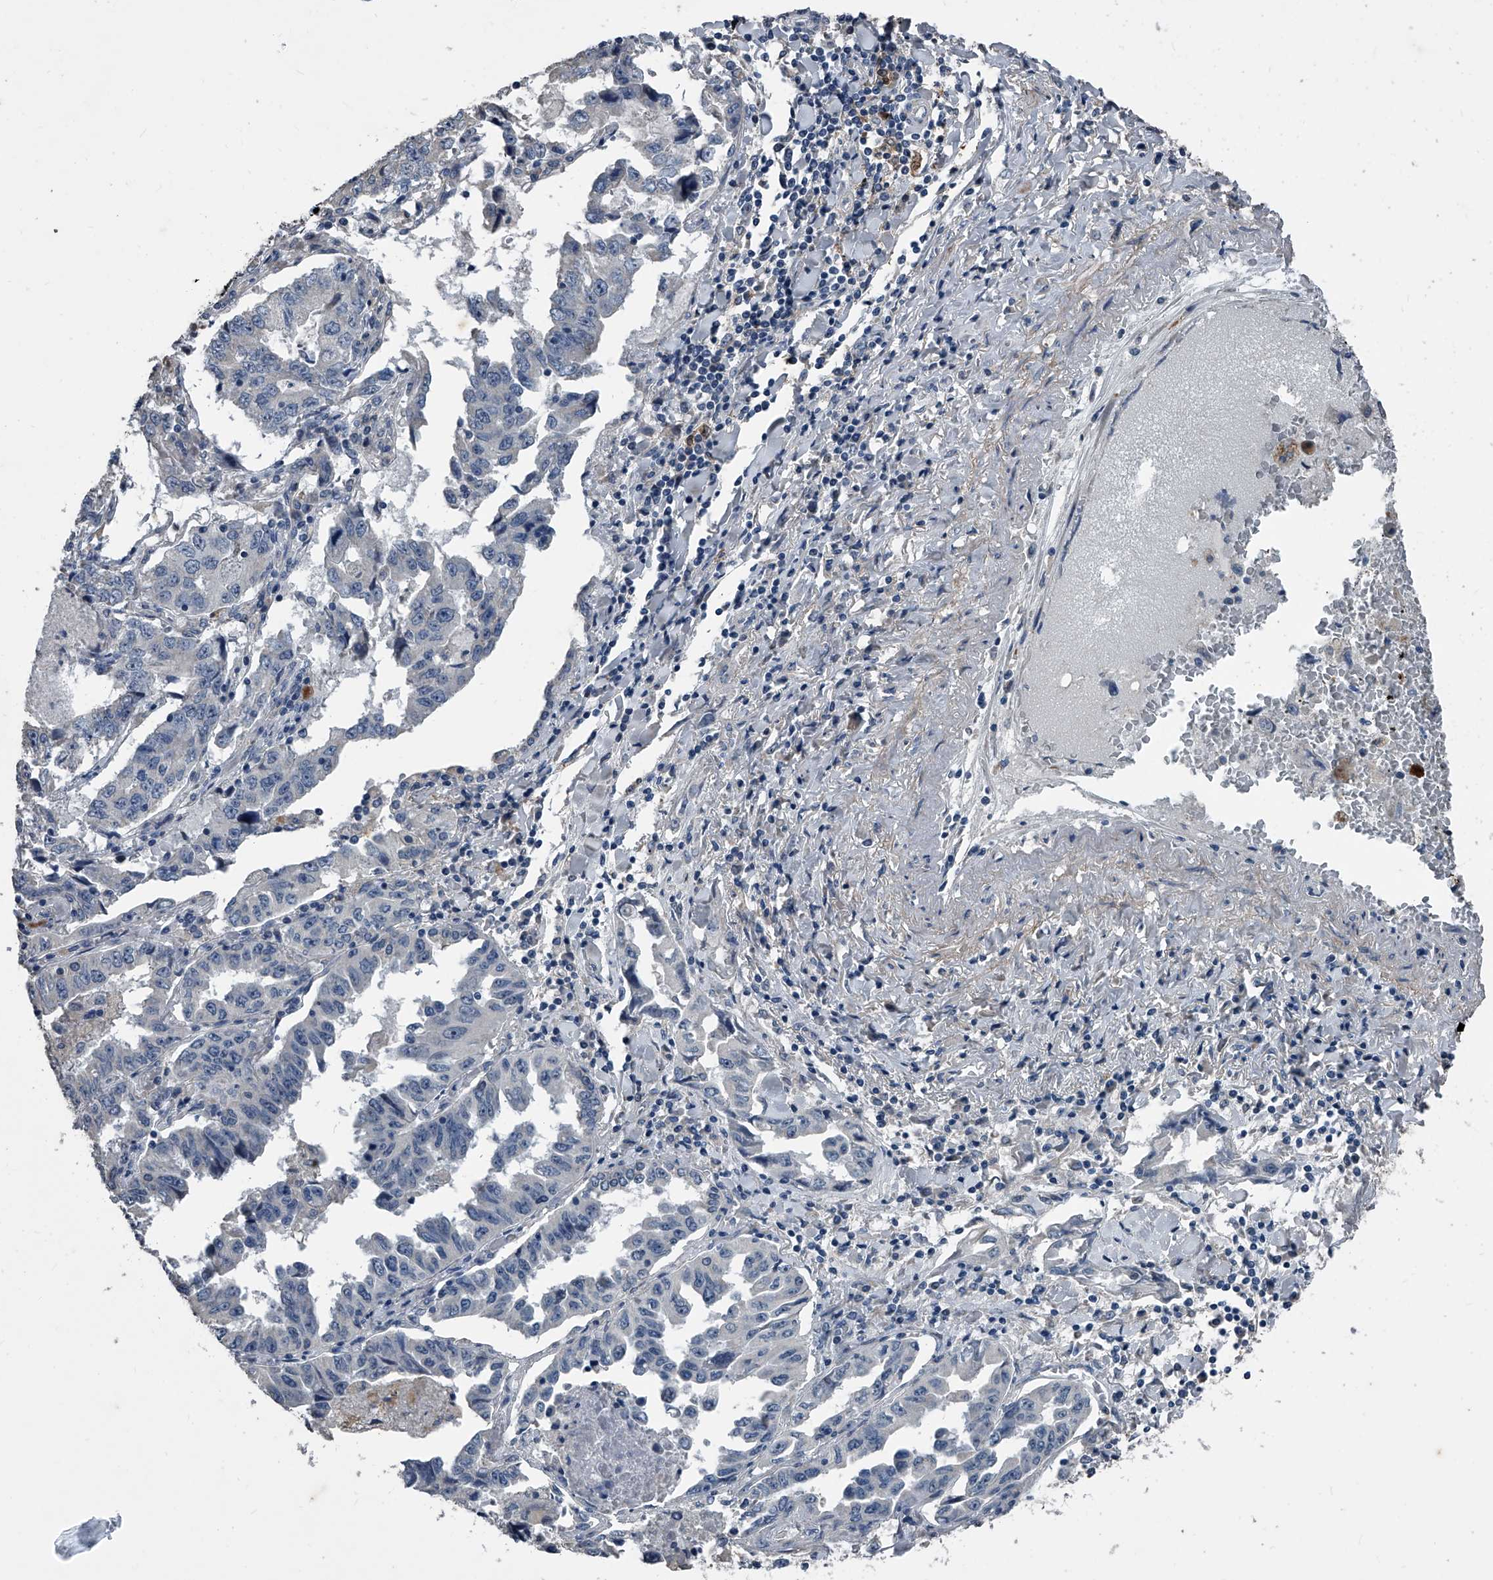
{"staining": {"intensity": "negative", "quantity": "none", "location": "none"}, "tissue": "lung cancer", "cell_type": "Tumor cells", "image_type": "cancer", "snomed": [{"axis": "morphology", "description": "Adenocarcinoma, NOS"}, {"axis": "topography", "description": "Lung"}], "caption": "Immunohistochemical staining of lung adenocarcinoma exhibits no significant expression in tumor cells.", "gene": "PHACTR1", "patient": {"sex": "female", "age": 51}}